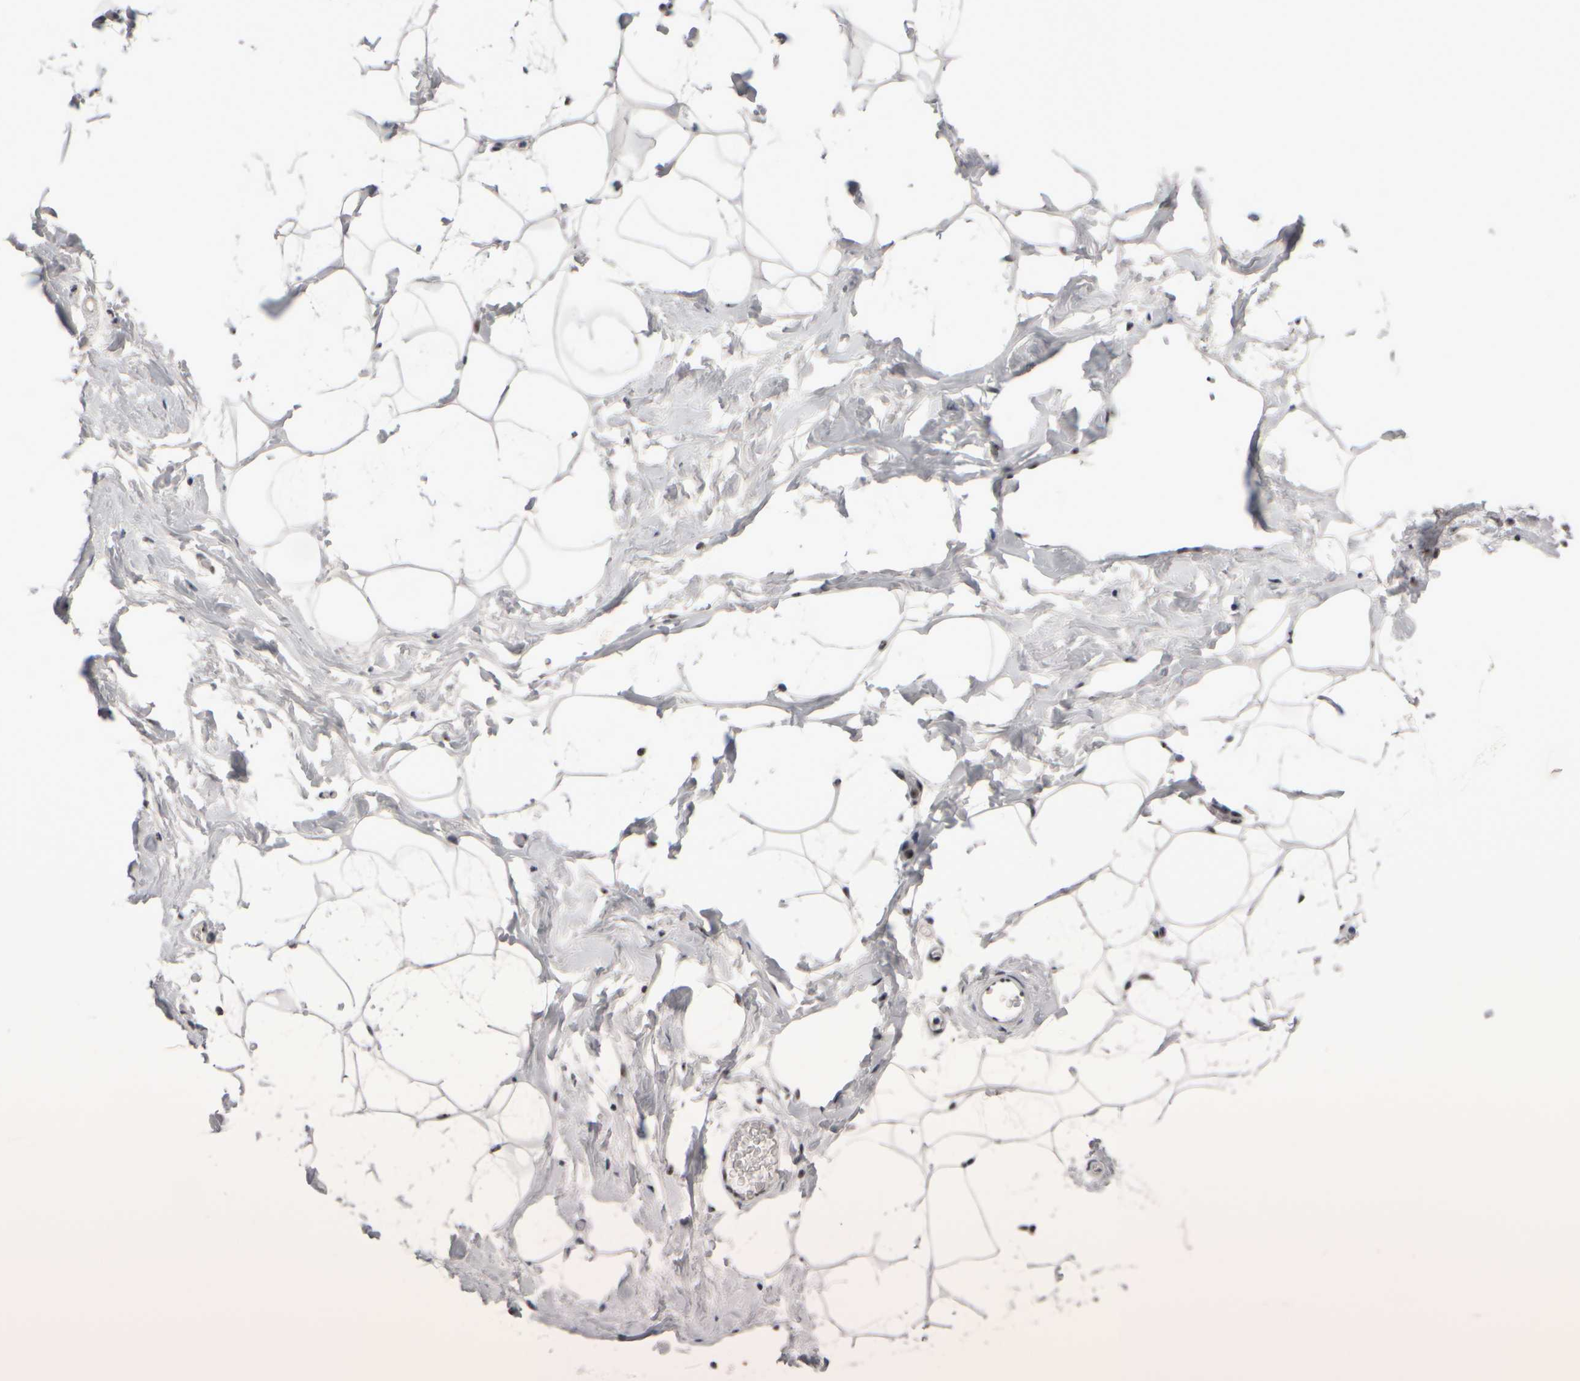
{"staining": {"intensity": "moderate", "quantity": ">75%", "location": "nuclear"}, "tissue": "adipose tissue", "cell_type": "Adipocytes", "image_type": "normal", "snomed": [{"axis": "morphology", "description": "Normal tissue, NOS"}, {"axis": "morphology", "description": "Fibrosis, NOS"}, {"axis": "topography", "description": "Breast"}, {"axis": "topography", "description": "Adipose tissue"}], "caption": "Benign adipose tissue was stained to show a protein in brown. There is medium levels of moderate nuclear positivity in approximately >75% of adipocytes. (DAB (3,3'-diaminobenzidine) = brown stain, brightfield microscopy at high magnification).", "gene": "SURF6", "patient": {"sex": "female", "age": 39}}